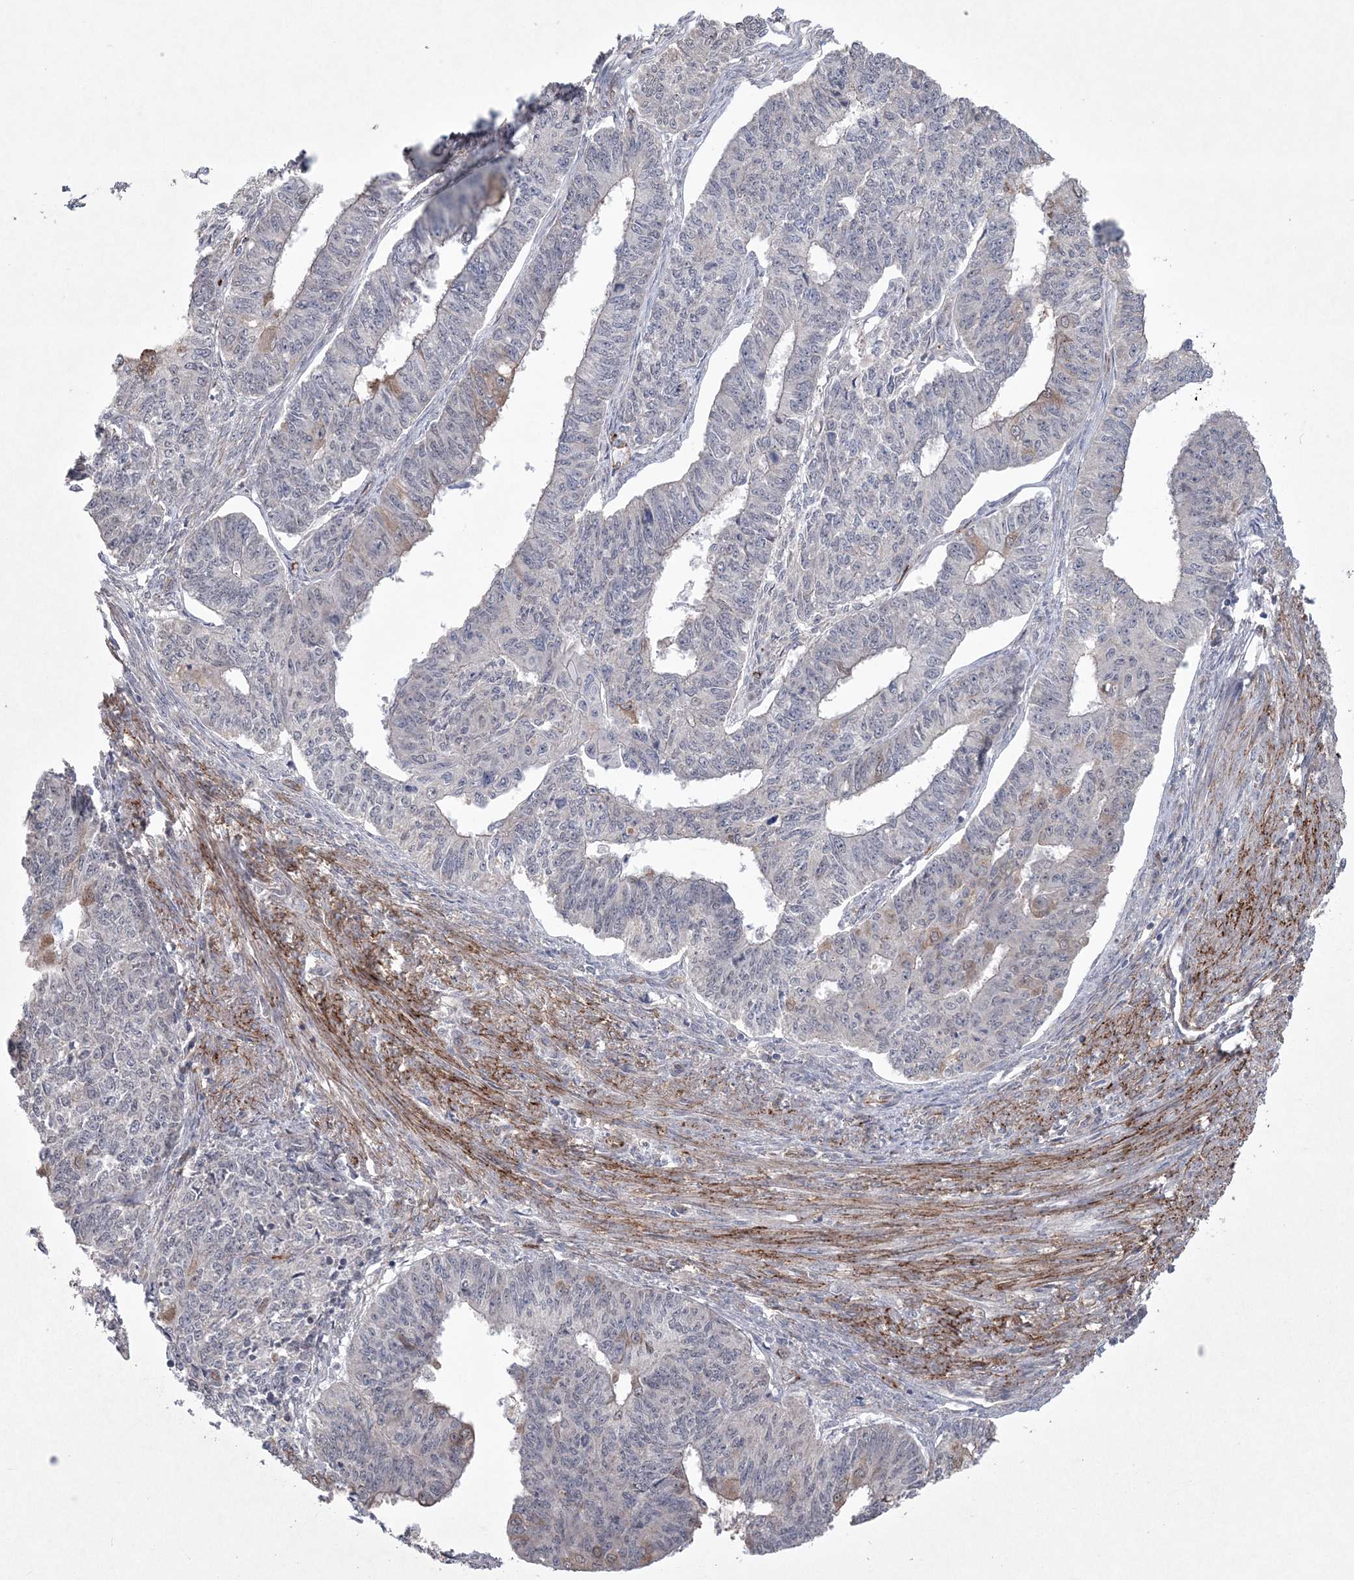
{"staining": {"intensity": "negative", "quantity": "none", "location": "none"}, "tissue": "endometrial cancer", "cell_type": "Tumor cells", "image_type": "cancer", "snomed": [{"axis": "morphology", "description": "Adenocarcinoma, NOS"}, {"axis": "topography", "description": "Endometrium"}], "caption": "IHC of human adenocarcinoma (endometrial) reveals no expression in tumor cells.", "gene": "DPCD", "patient": {"sex": "female", "age": 32}}